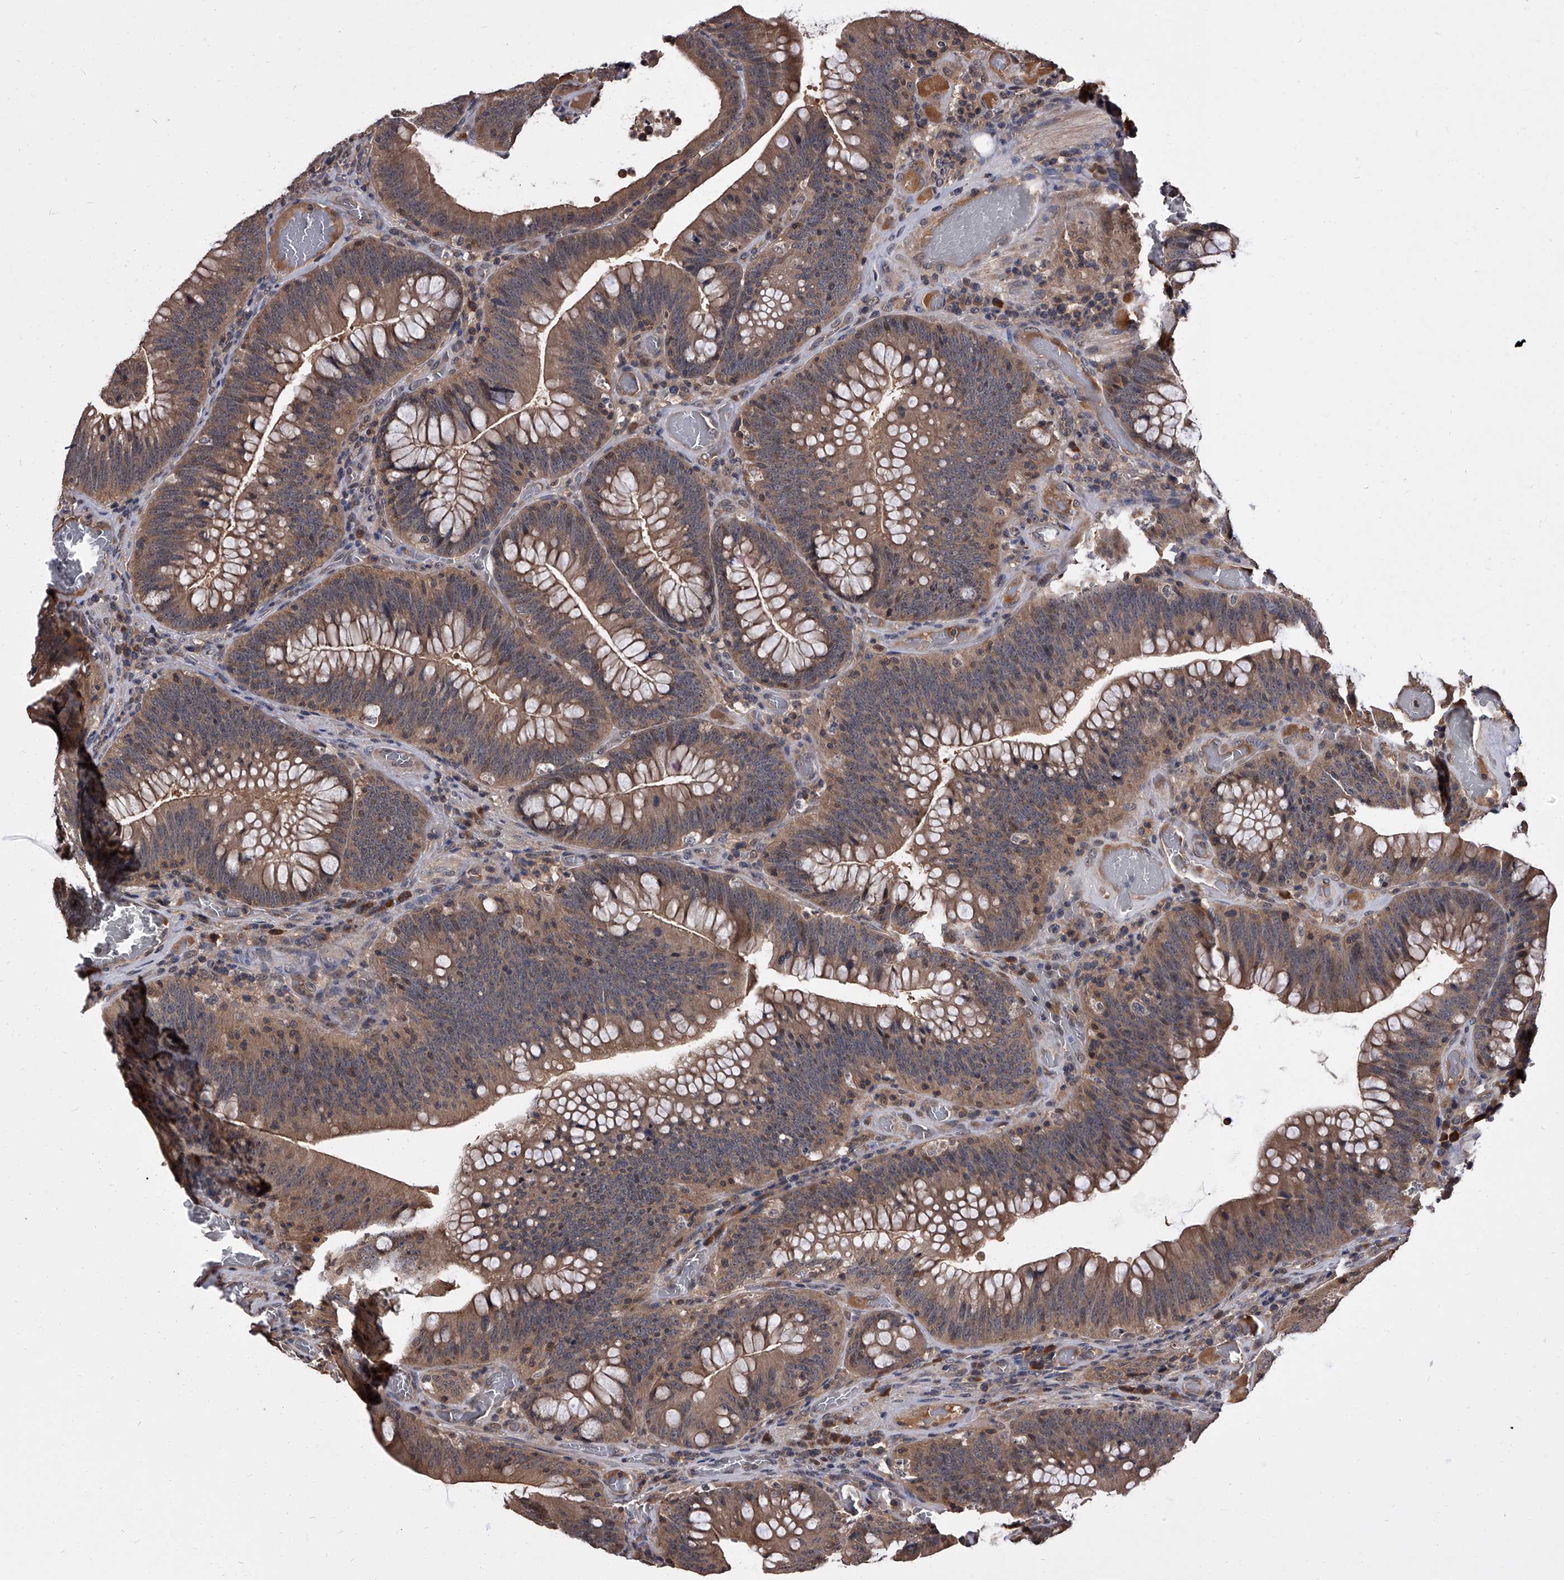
{"staining": {"intensity": "moderate", "quantity": ">75%", "location": "cytoplasmic/membranous"}, "tissue": "colorectal cancer", "cell_type": "Tumor cells", "image_type": "cancer", "snomed": [{"axis": "morphology", "description": "Normal tissue, NOS"}, {"axis": "topography", "description": "Colon"}], "caption": "This is an image of IHC staining of colorectal cancer, which shows moderate positivity in the cytoplasmic/membranous of tumor cells.", "gene": "SLC18B1", "patient": {"sex": "female", "age": 82}}